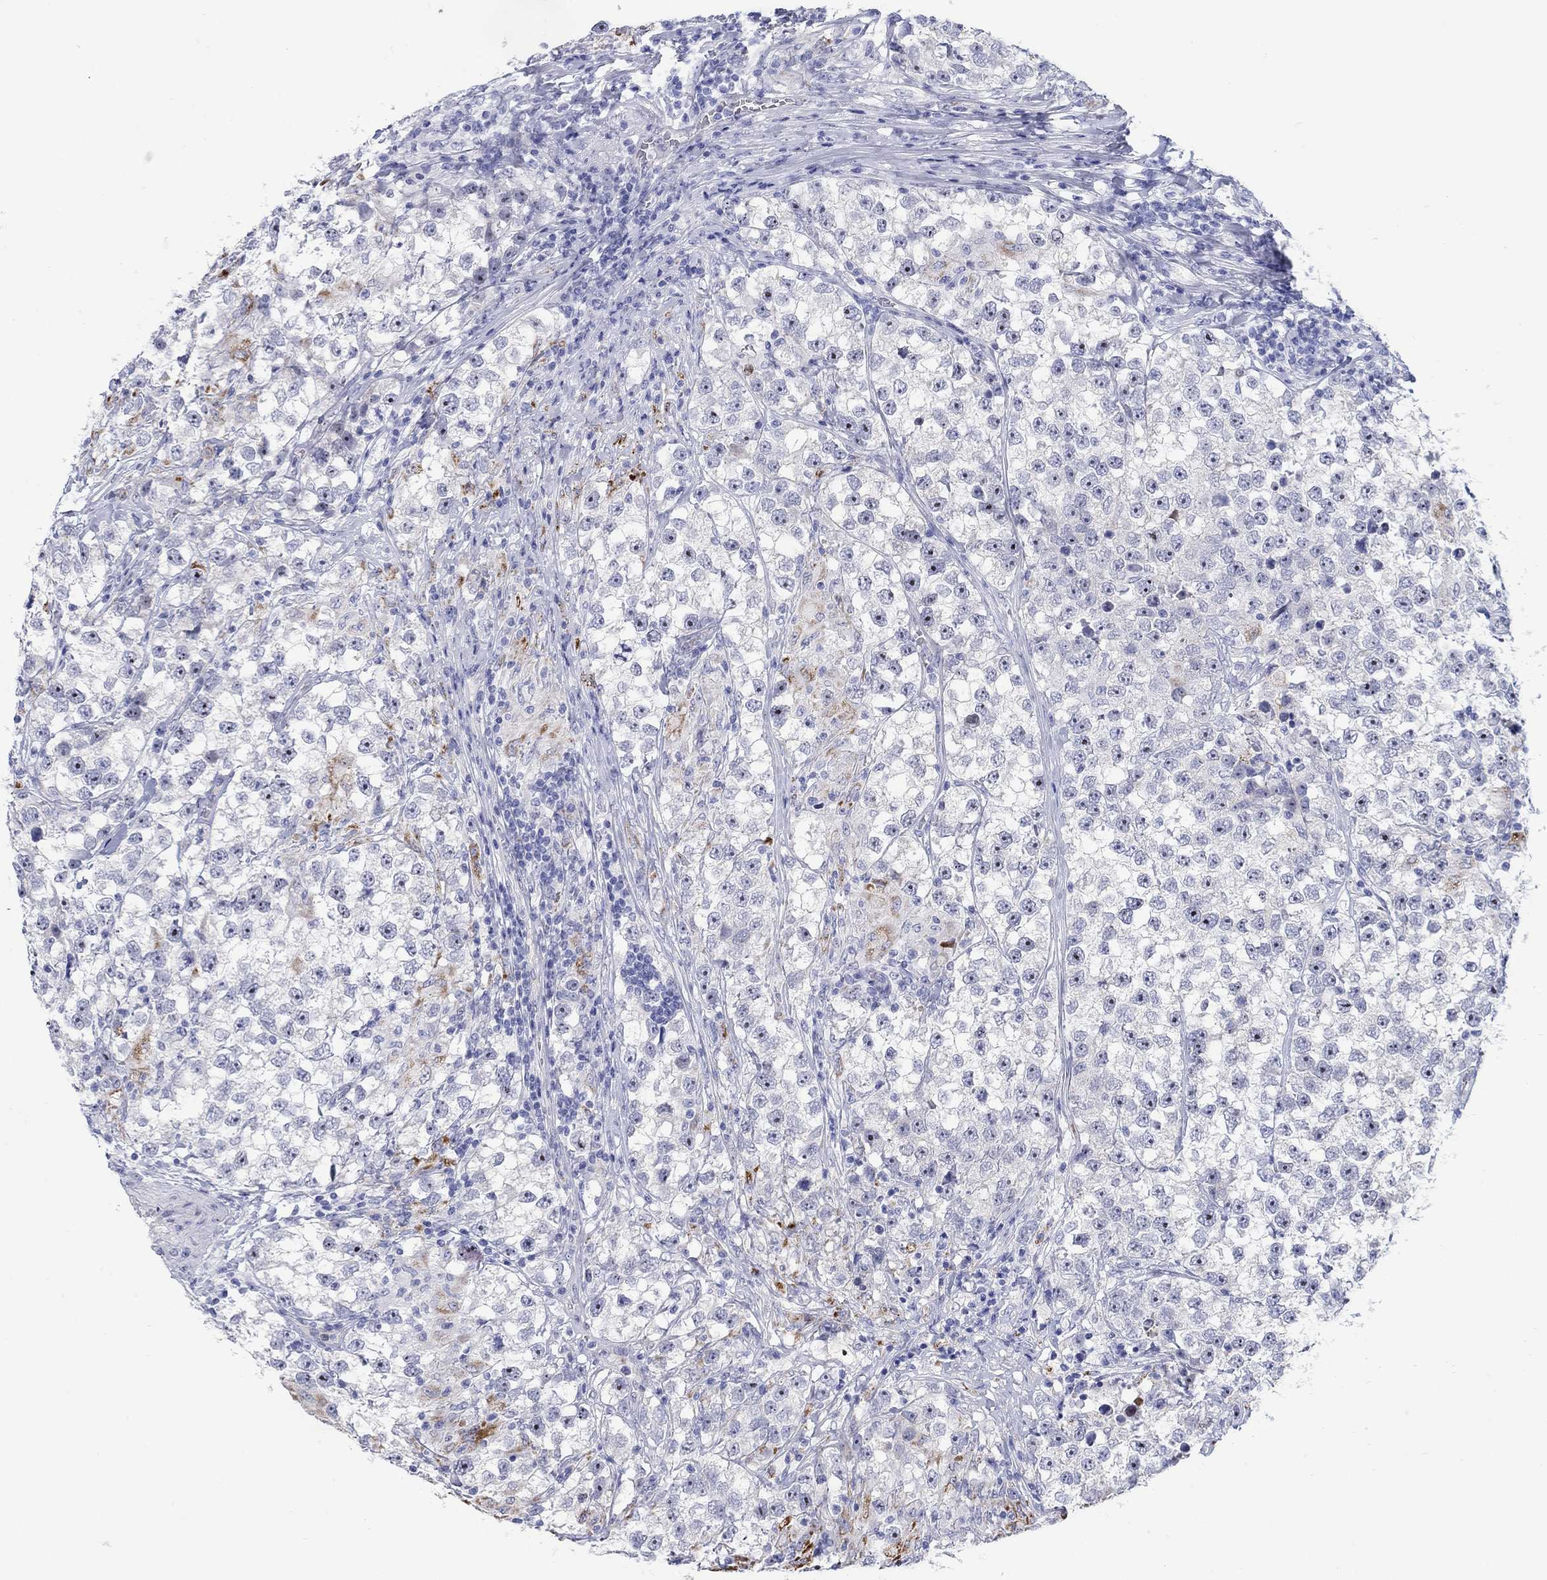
{"staining": {"intensity": "moderate", "quantity": "<25%", "location": "cytoplasmic/membranous"}, "tissue": "testis cancer", "cell_type": "Tumor cells", "image_type": "cancer", "snomed": [{"axis": "morphology", "description": "Seminoma, NOS"}, {"axis": "topography", "description": "Testis"}], "caption": "Immunohistochemical staining of testis cancer (seminoma) displays low levels of moderate cytoplasmic/membranous protein staining in about <25% of tumor cells.", "gene": "AKR1C2", "patient": {"sex": "male", "age": 46}}